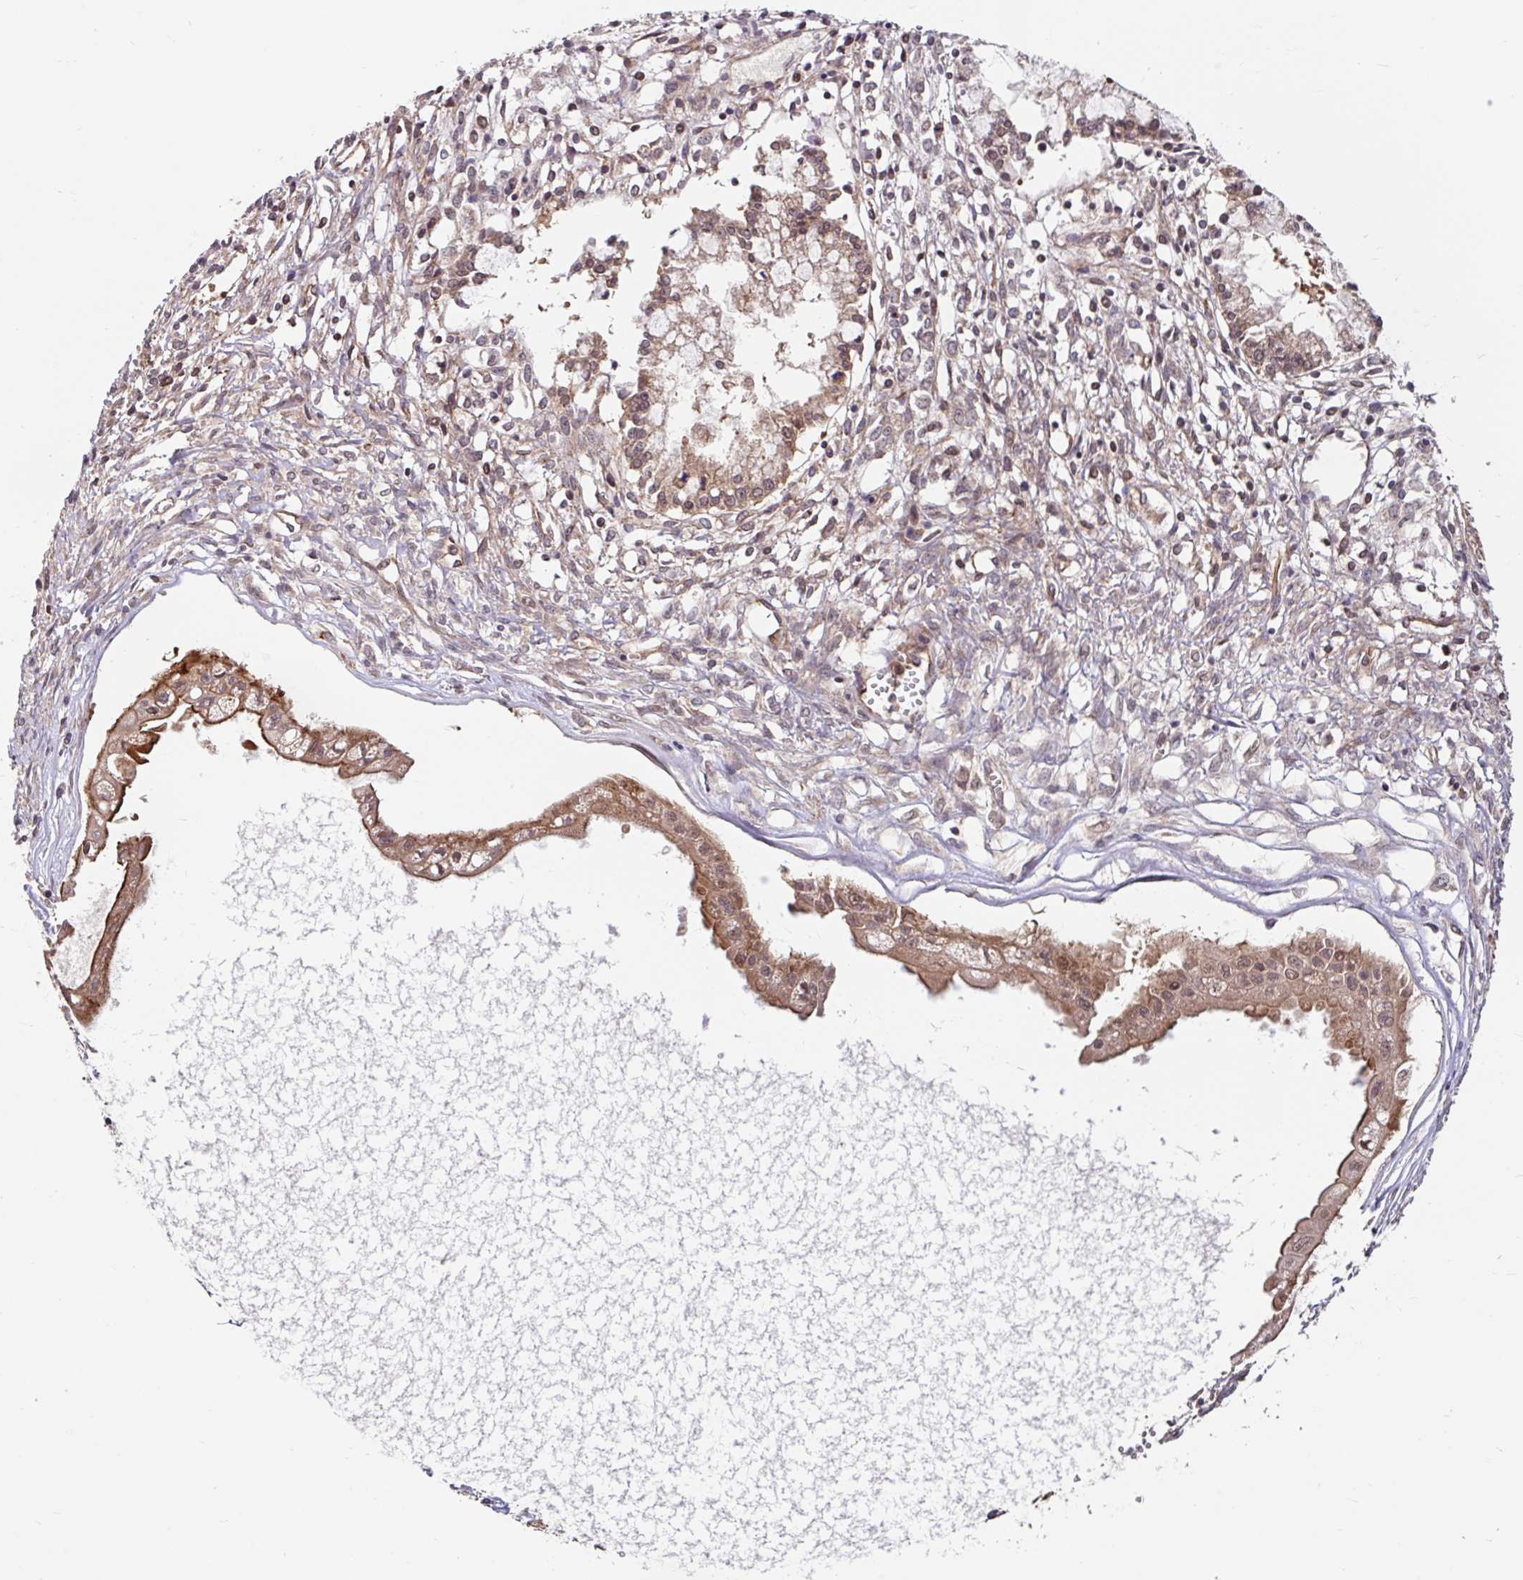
{"staining": {"intensity": "moderate", "quantity": ">75%", "location": "cytoplasmic/membranous,nuclear"}, "tissue": "ovarian cancer", "cell_type": "Tumor cells", "image_type": "cancer", "snomed": [{"axis": "morphology", "description": "Cystadenocarcinoma, mucinous, NOS"}, {"axis": "topography", "description": "Ovary"}], "caption": "Protein expression analysis of ovarian cancer (mucinous cystadenocarcinoma) displays moderate cytoplasmic/membranous and nuclear positivity in approximately >75% of tumor cells.", "gene": "STYXL1", "patient": {"sex": "female", "age": 34}}